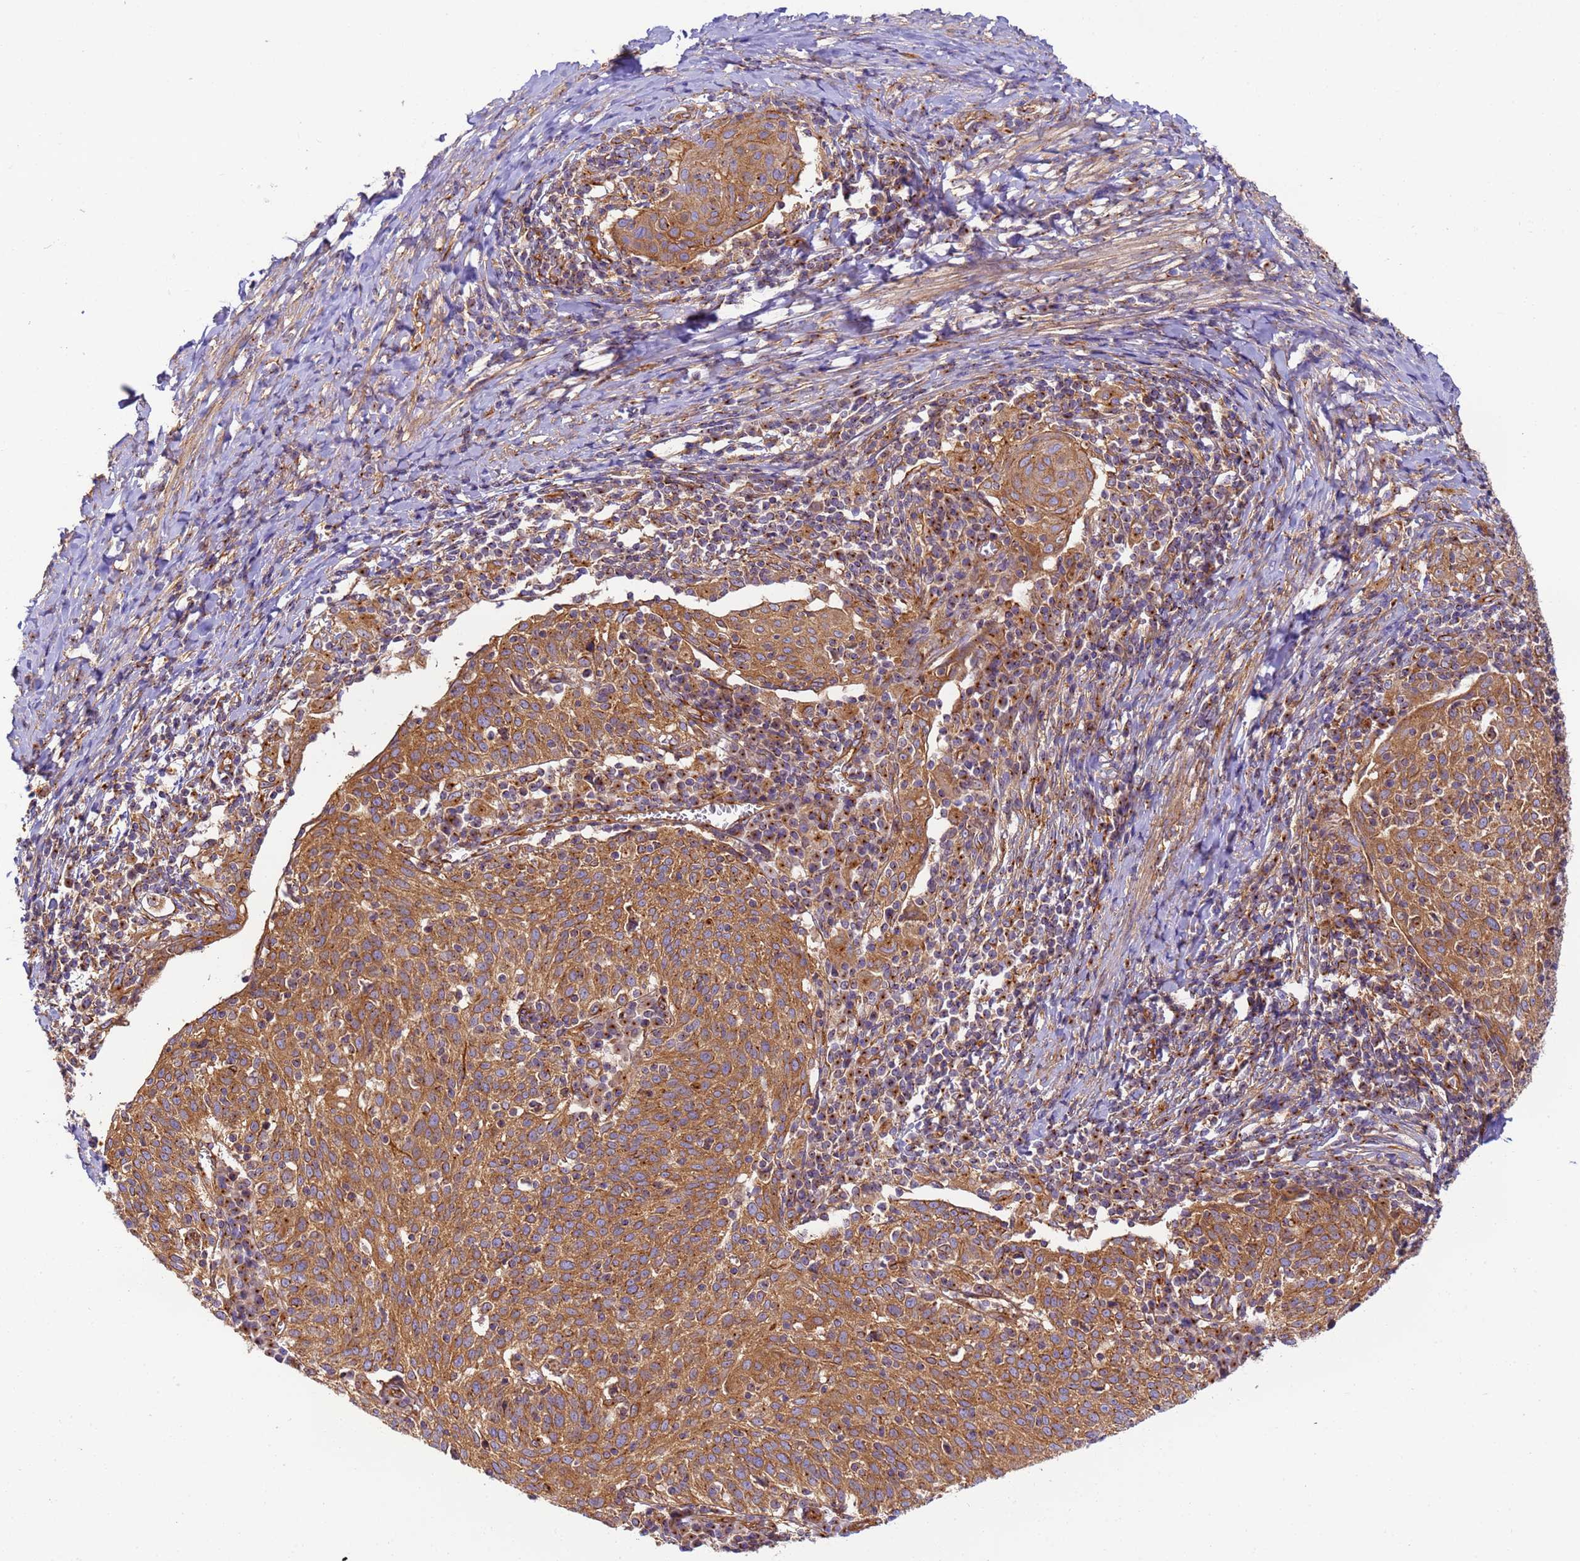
{"staining": {"intensity": "moderate", "quantity": ">75%", "location": "cytoplasmic/membranous"}, "tissue": "cervical cancer", "cell_type": "Tumor cells", "image_type": "cancer", "snomed": [{"axis": "morphology", "description": "Squamous cell carcinoma, NOS"}, {"axis": "topography", "description": "Cervix"}], "caption": "A histopathology image of human cervical cancer stained for a protein exhibits moderate cytoplasmic/membranous brown staining in tumor cells.", "gene": "DYNC1I2", "patient": {"sex": "female", "age": 52}}